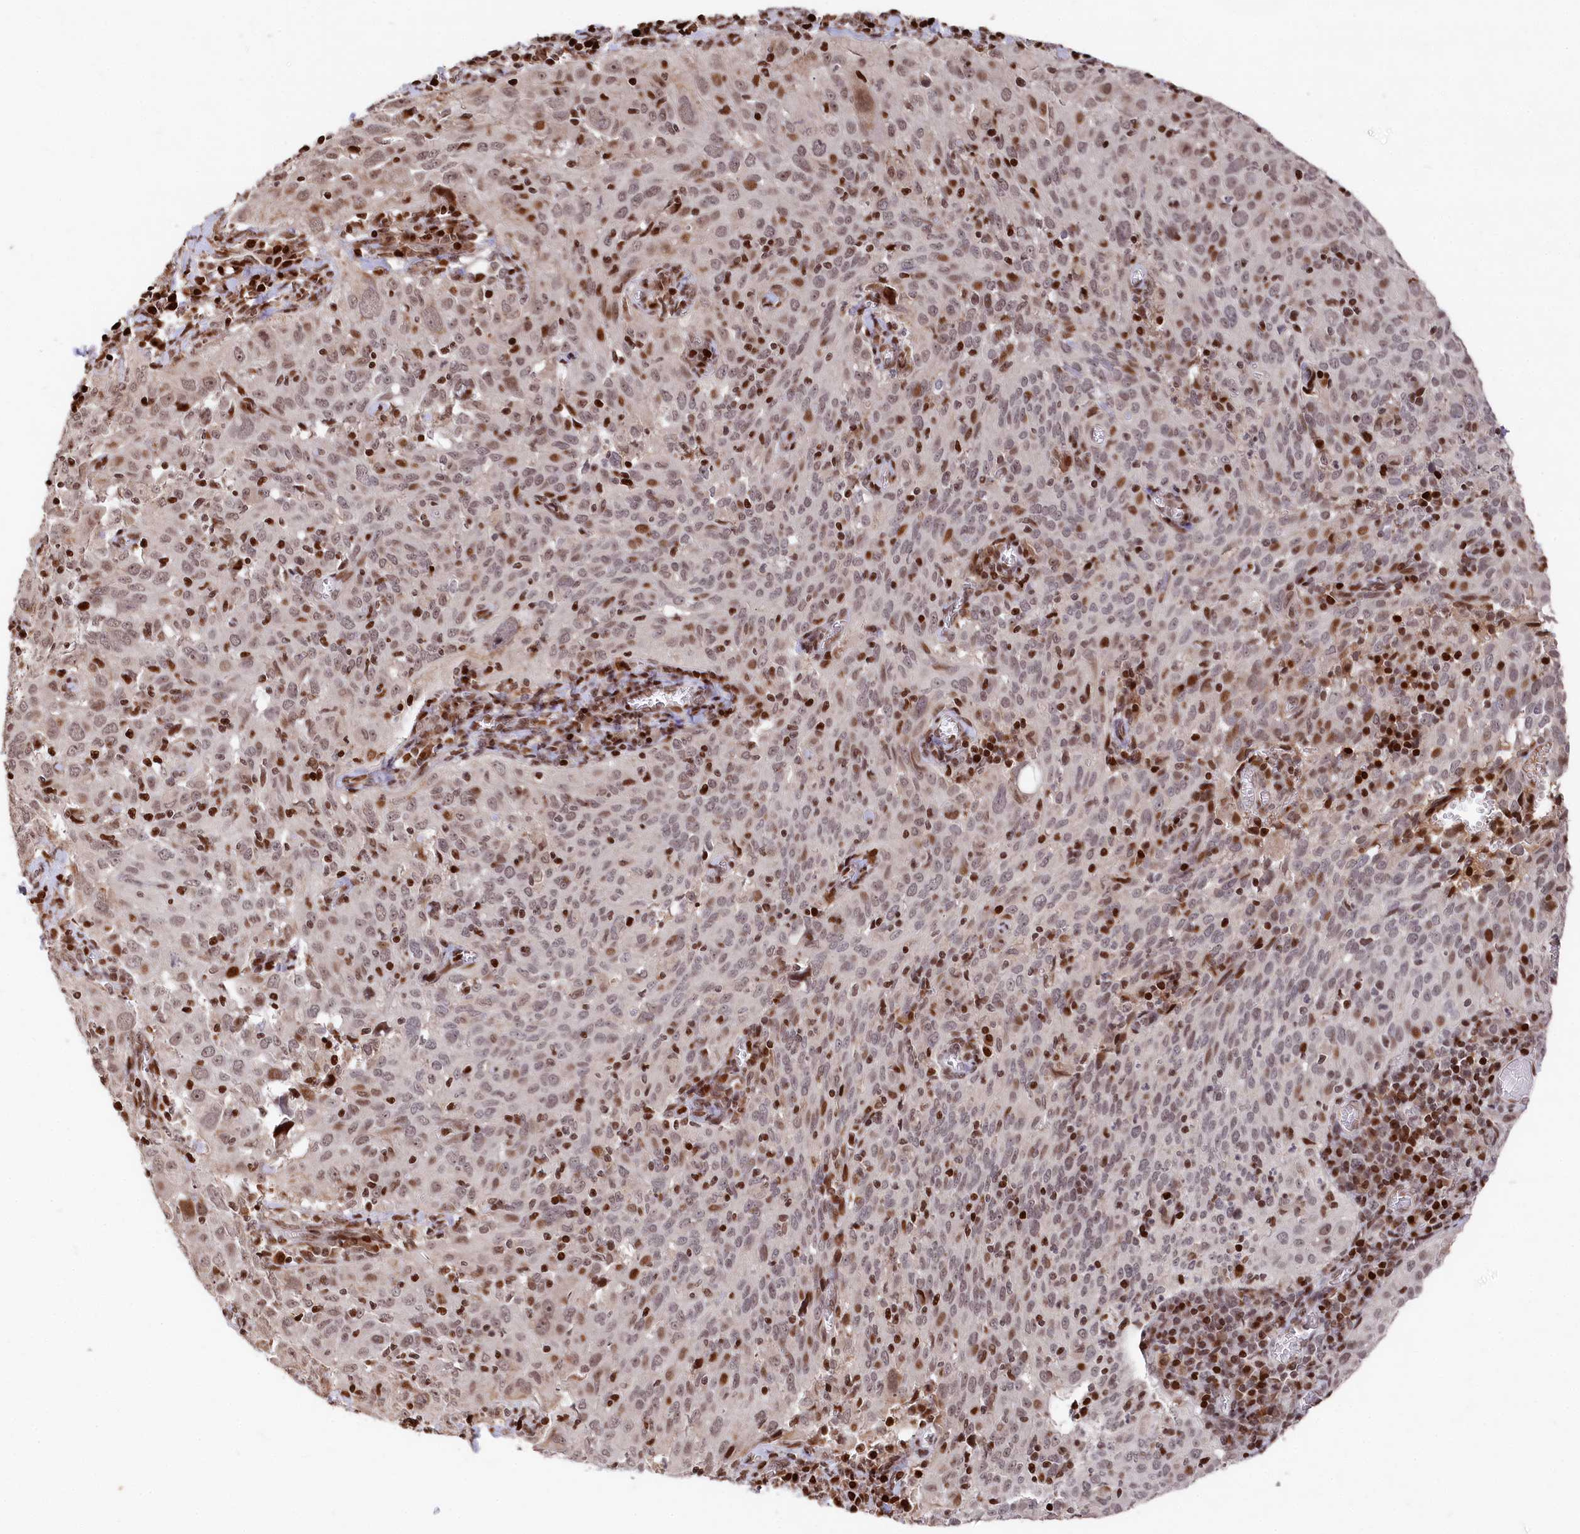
{"staining": {"intensity": "moderate", "quantity": "<25%", "location": "nuclear"}, "tissue": "cervical cancer", "cell_type": "Tumor cells", "image_type": "cancer", "snomed": [{"axis": "morphology", "description": "Squamous cell carcinoma, NOS"}, {"axis": "topography", "description": "Cervix"}], "caption": "Squamous cell carcinoma (cervical) stained with IHC exhibits moderate nuclear positivity in about <25% of tumor cells.", "gene": "MCF2L2", "patient": {"sex": "female", "age": 31}}